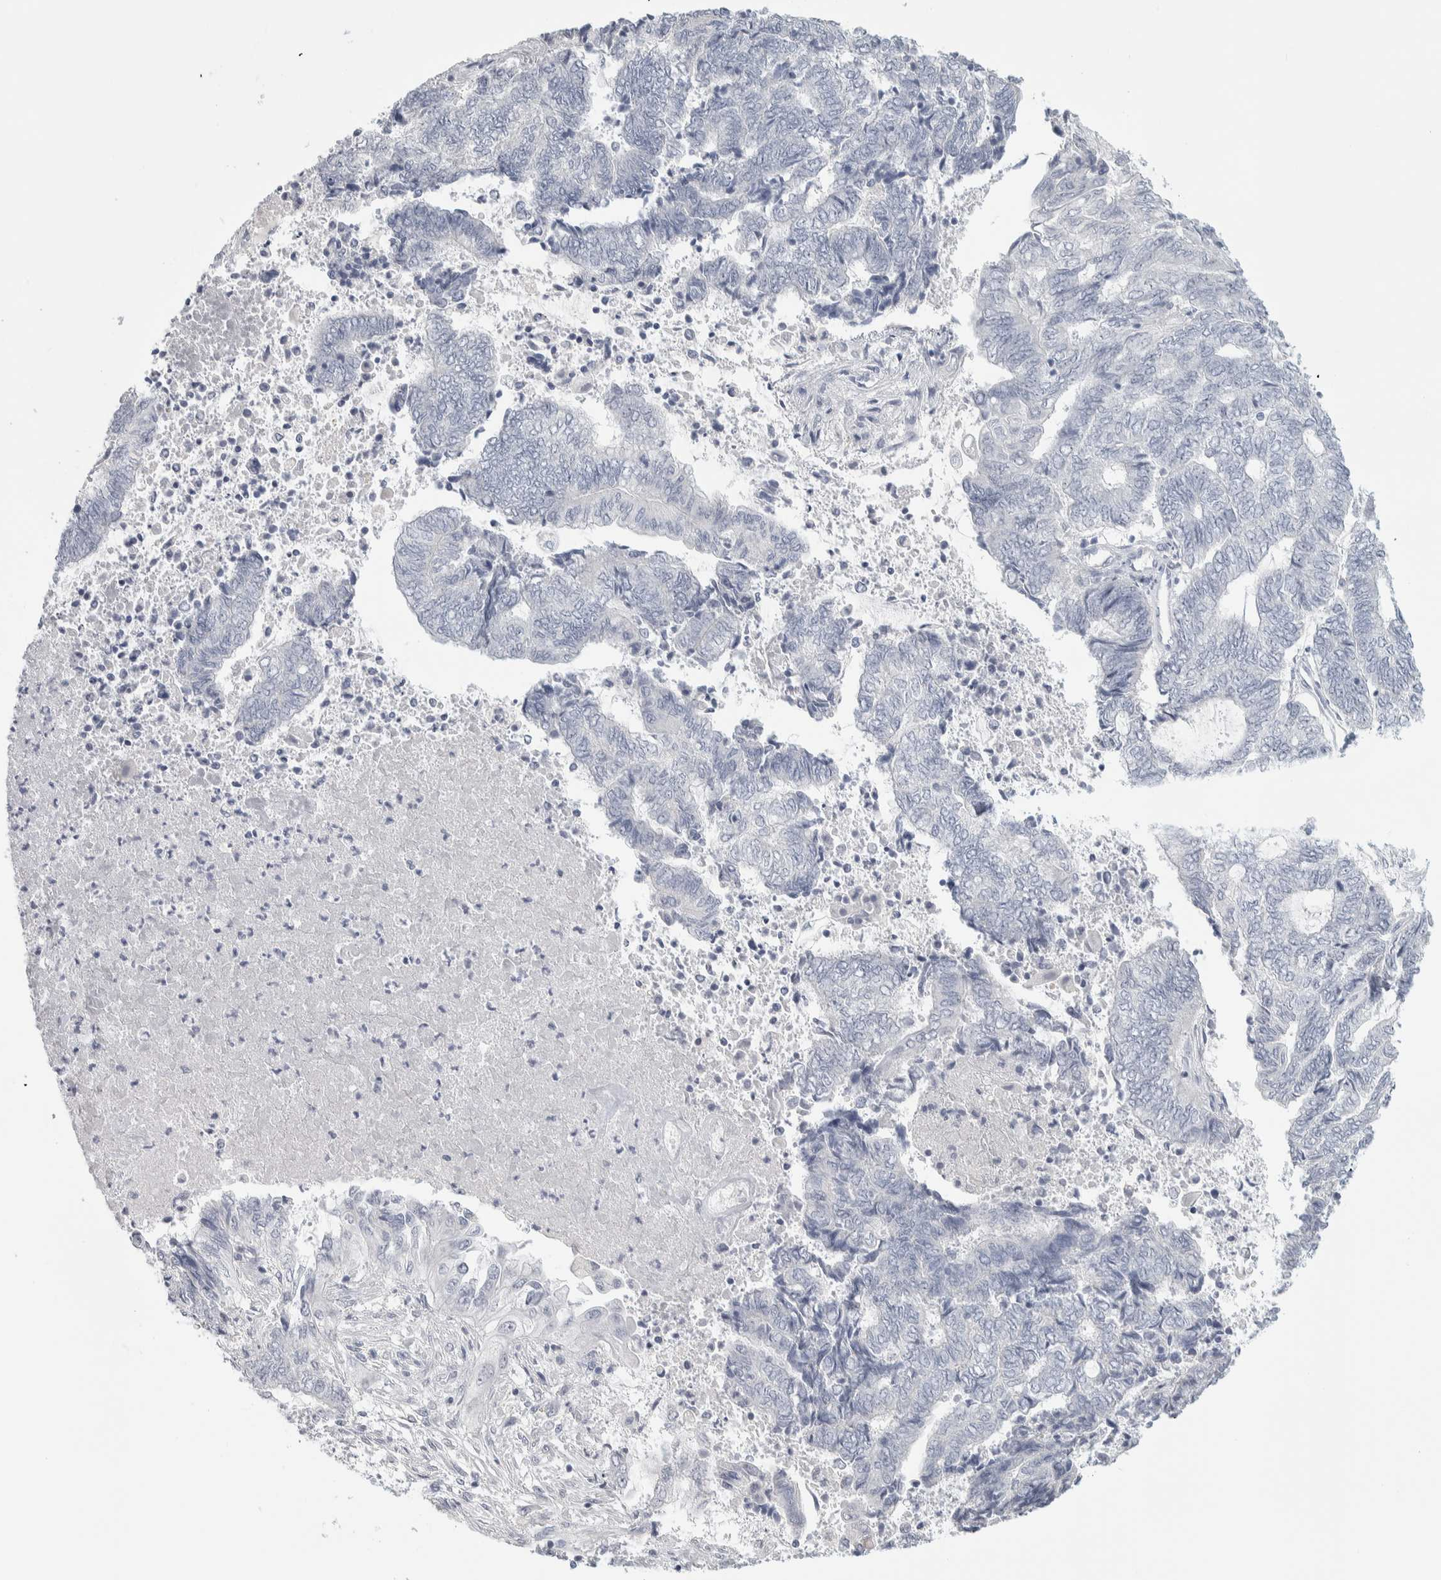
{"staining": {"intensity": "negative", "quantity": "none", "location": "none"}, "tissue": "endometrial cancer", "cell_type": "Tumor cells", "image_type": "cancer", "snomed": [{"axis": "morphology", "description": "Adenocarcinoma, NOS"}, {"axis": "topography", "description": "Uterus"}, {"axis": "topography", "description": "Endometrium"}], "caption": "An IHC micrograph of endometrial cancer (adenocarcinoma) is shown. There is no staining in tumor cells of endometrial cancer (adenocarcinoma).", "gene": "DCXR", "patient": {"sex": "female", "age": 70}}